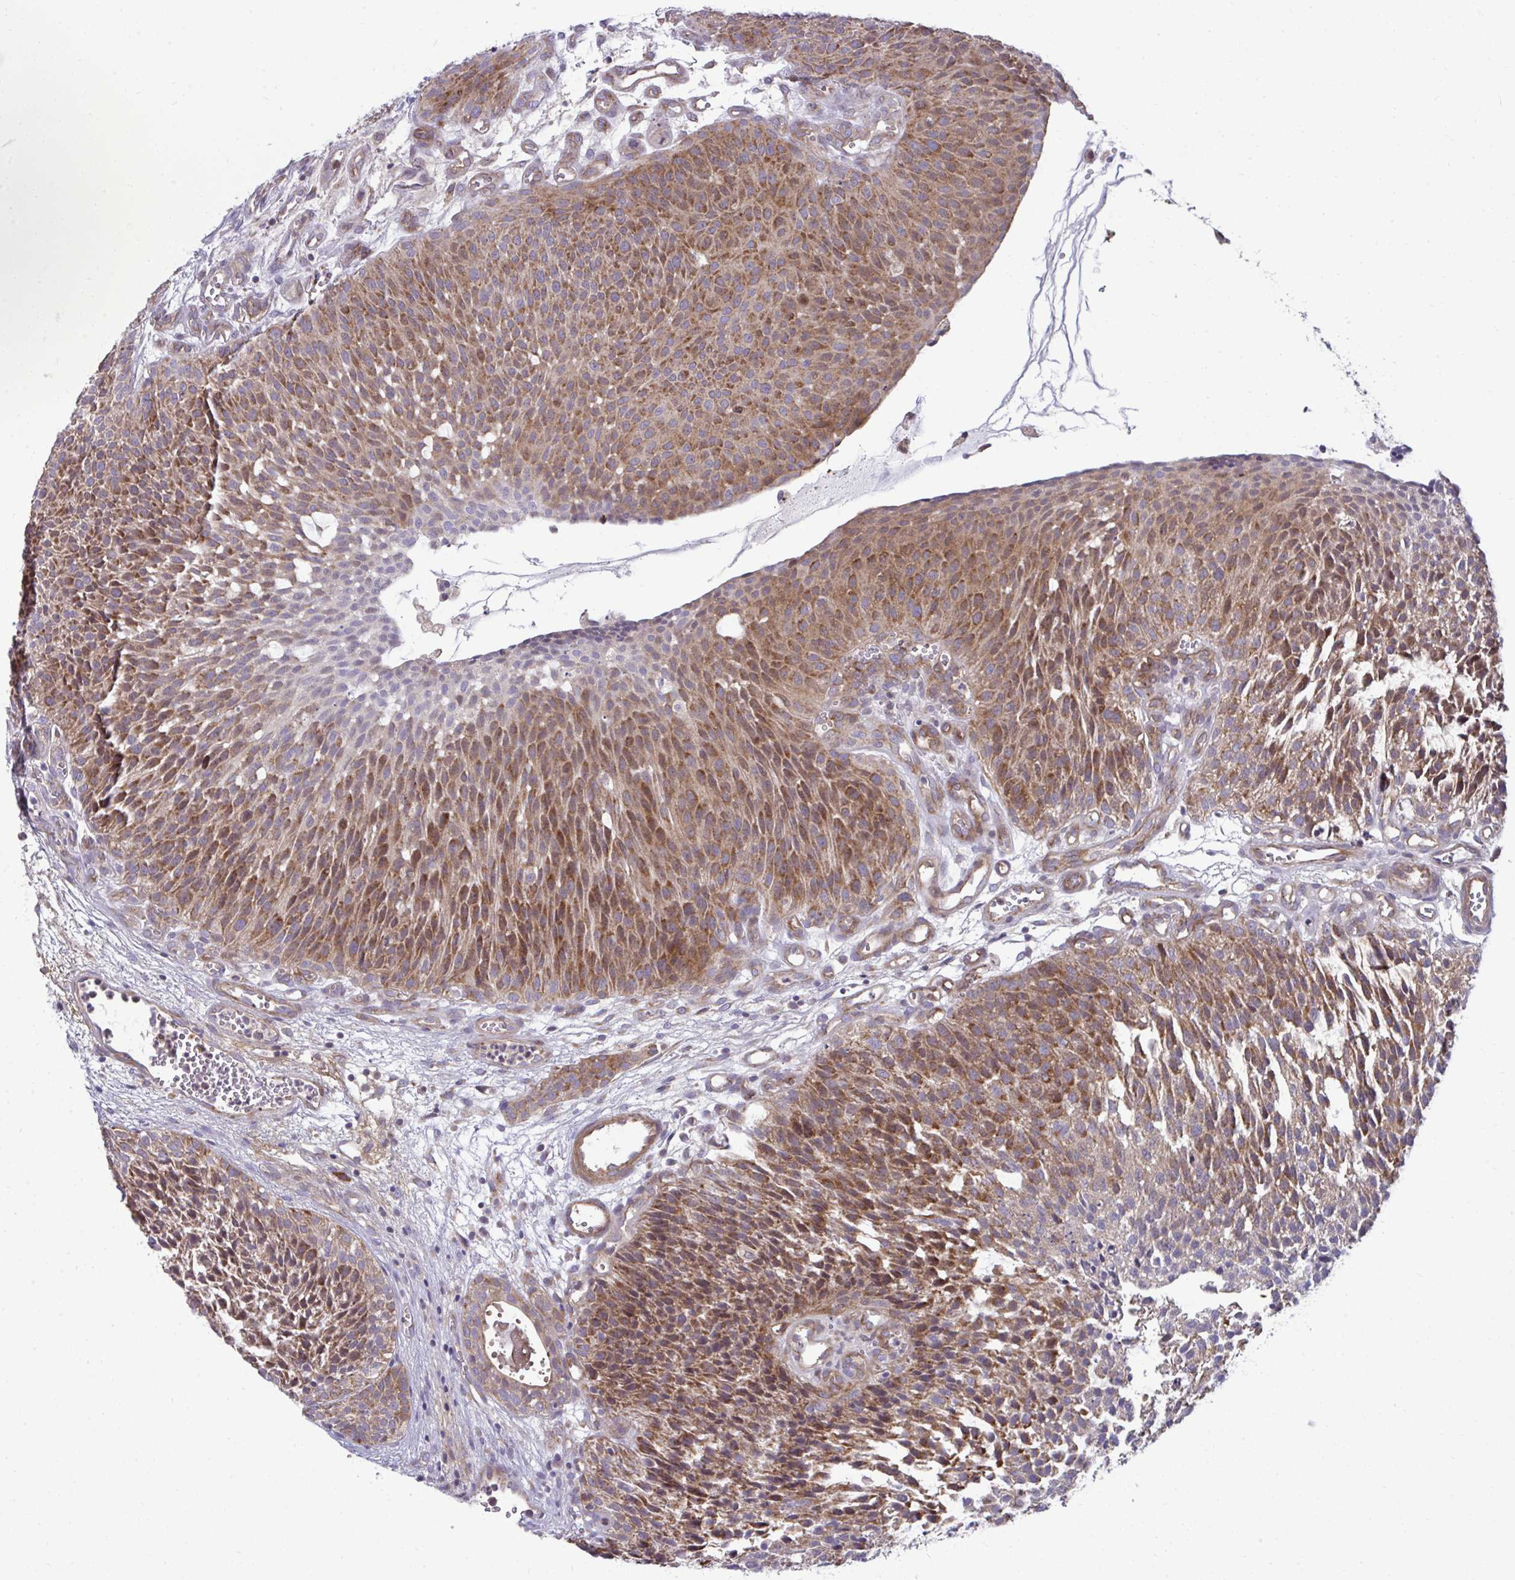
{"staining": {"intensity": "moderate", "quantity": ">75%", "location": "cytoplasmic/membranous"}, "tissue": "urothelial cancer", "cell_type": "Tumor cells", "image_type": "cancer", "snomed": [{"axis": "morphology", "description": "Urothelial carcinoma, NOS"}, {"axis": "topography", "description": "Urinary bladder"}], "caption": "Immunohistochemistry photomicrograph of neoplastic tissue: transitional cell carcinoma stained using immunohistochemistry exhibits medium levels of moderate protein expression localized specifically in the cytoplasmic/membranous of tumor cells, appearing as a cytoplasmic/membranous brown color.", "gene": "PIGZ", "patient": {"sex": "male", "age": 84}}